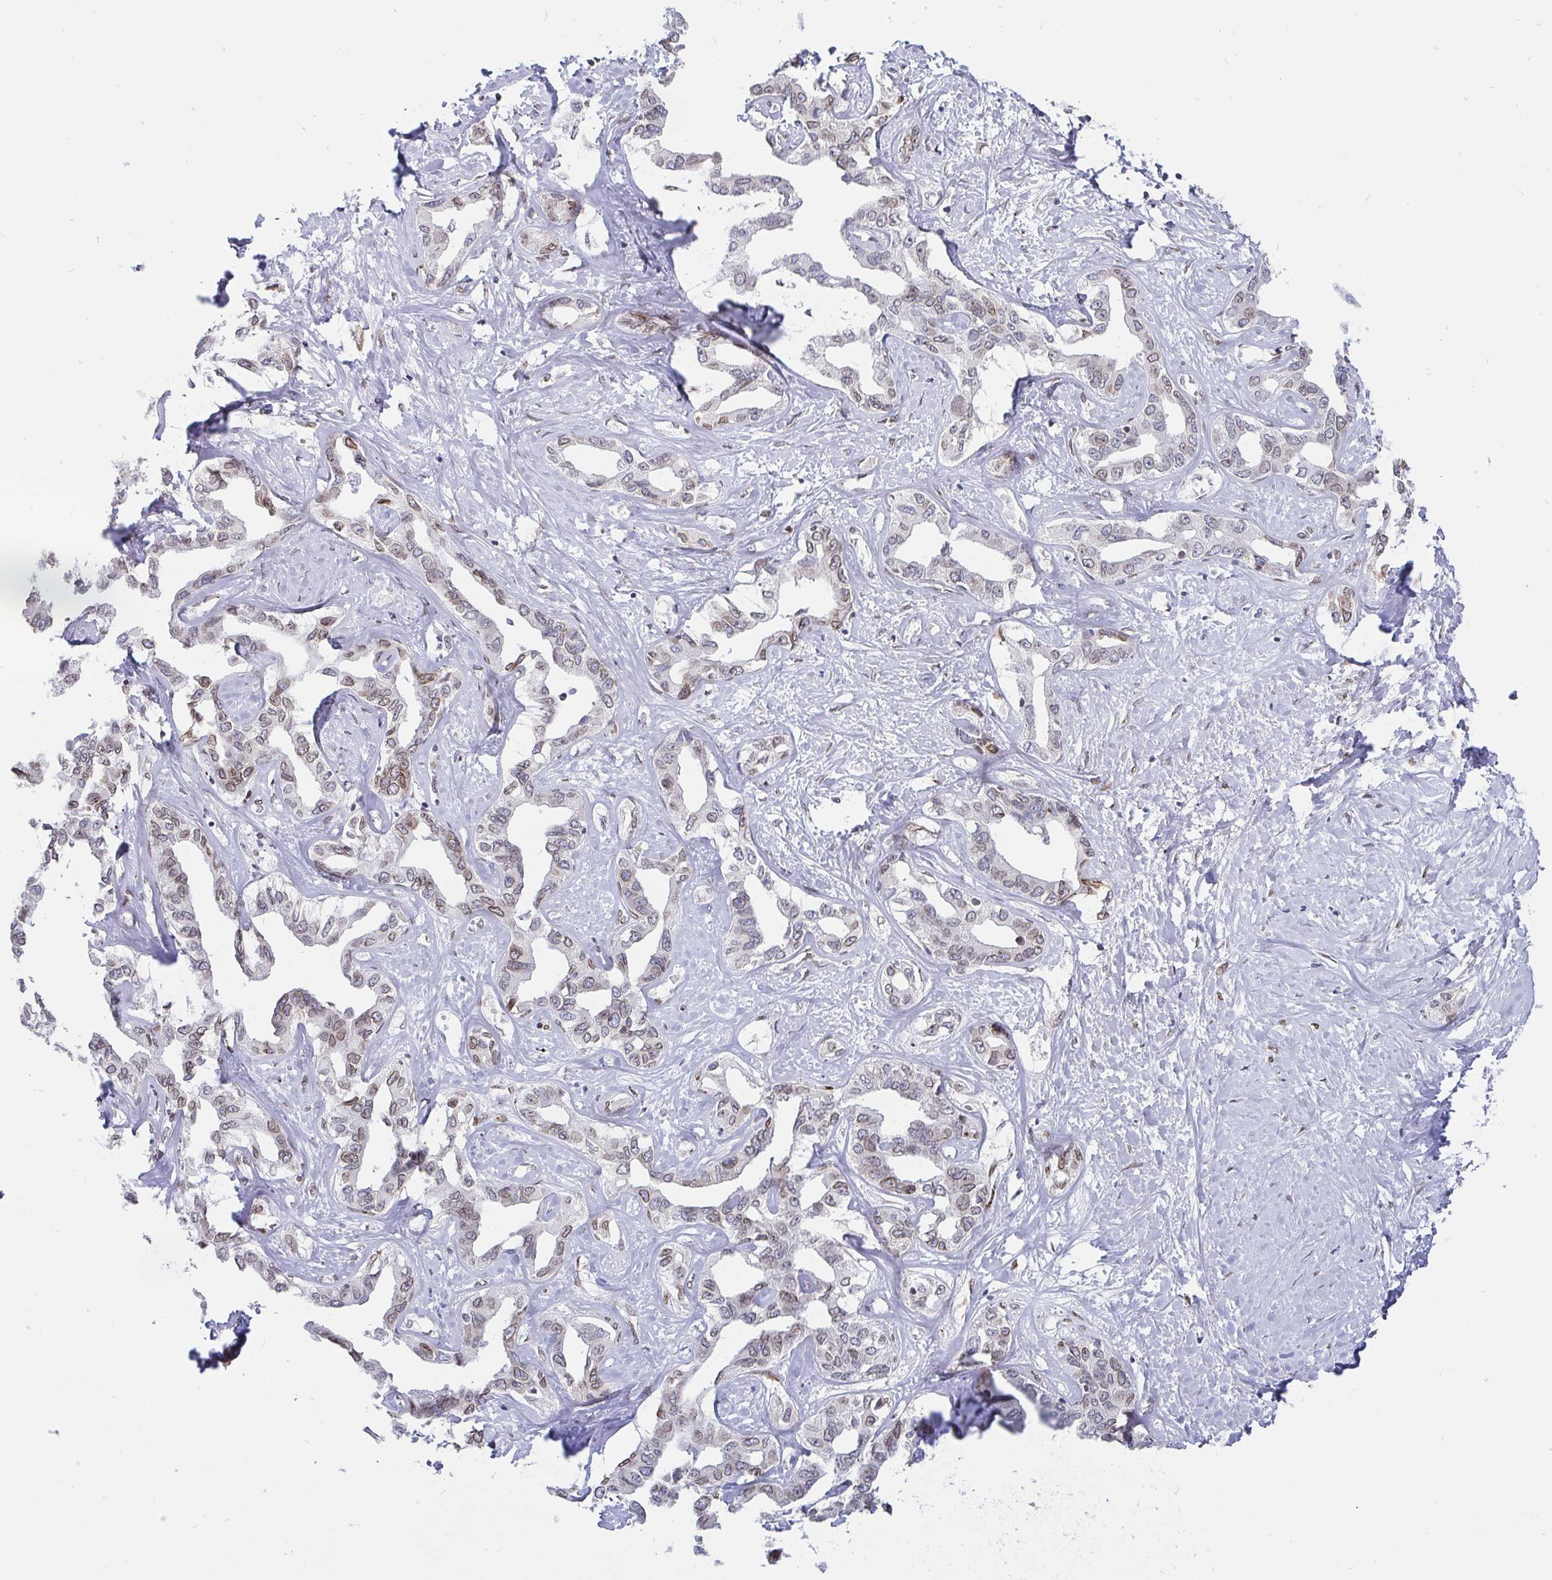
{"staining": {"intensity": "moderate", "quantity": "<25%", "location": "cytoplasmic/membranous,nuclear"}, "tissue": "liver cancer", "cell_type": "Tumor cells", "image_type": "cancer", "snomed": [{"axis": "morphology", "description": "Cholangiocarcinoma"}, {"axis": "topography", "description": "Liver"}], "caption": "Liver cancer (cholangiocarcinoma) tissue displays moderate cytoplasmic/membranous and nuclear expression in about <25% of tumor cells", "gene": "EMD", "patient": {"sex": "male", "age": 59}}